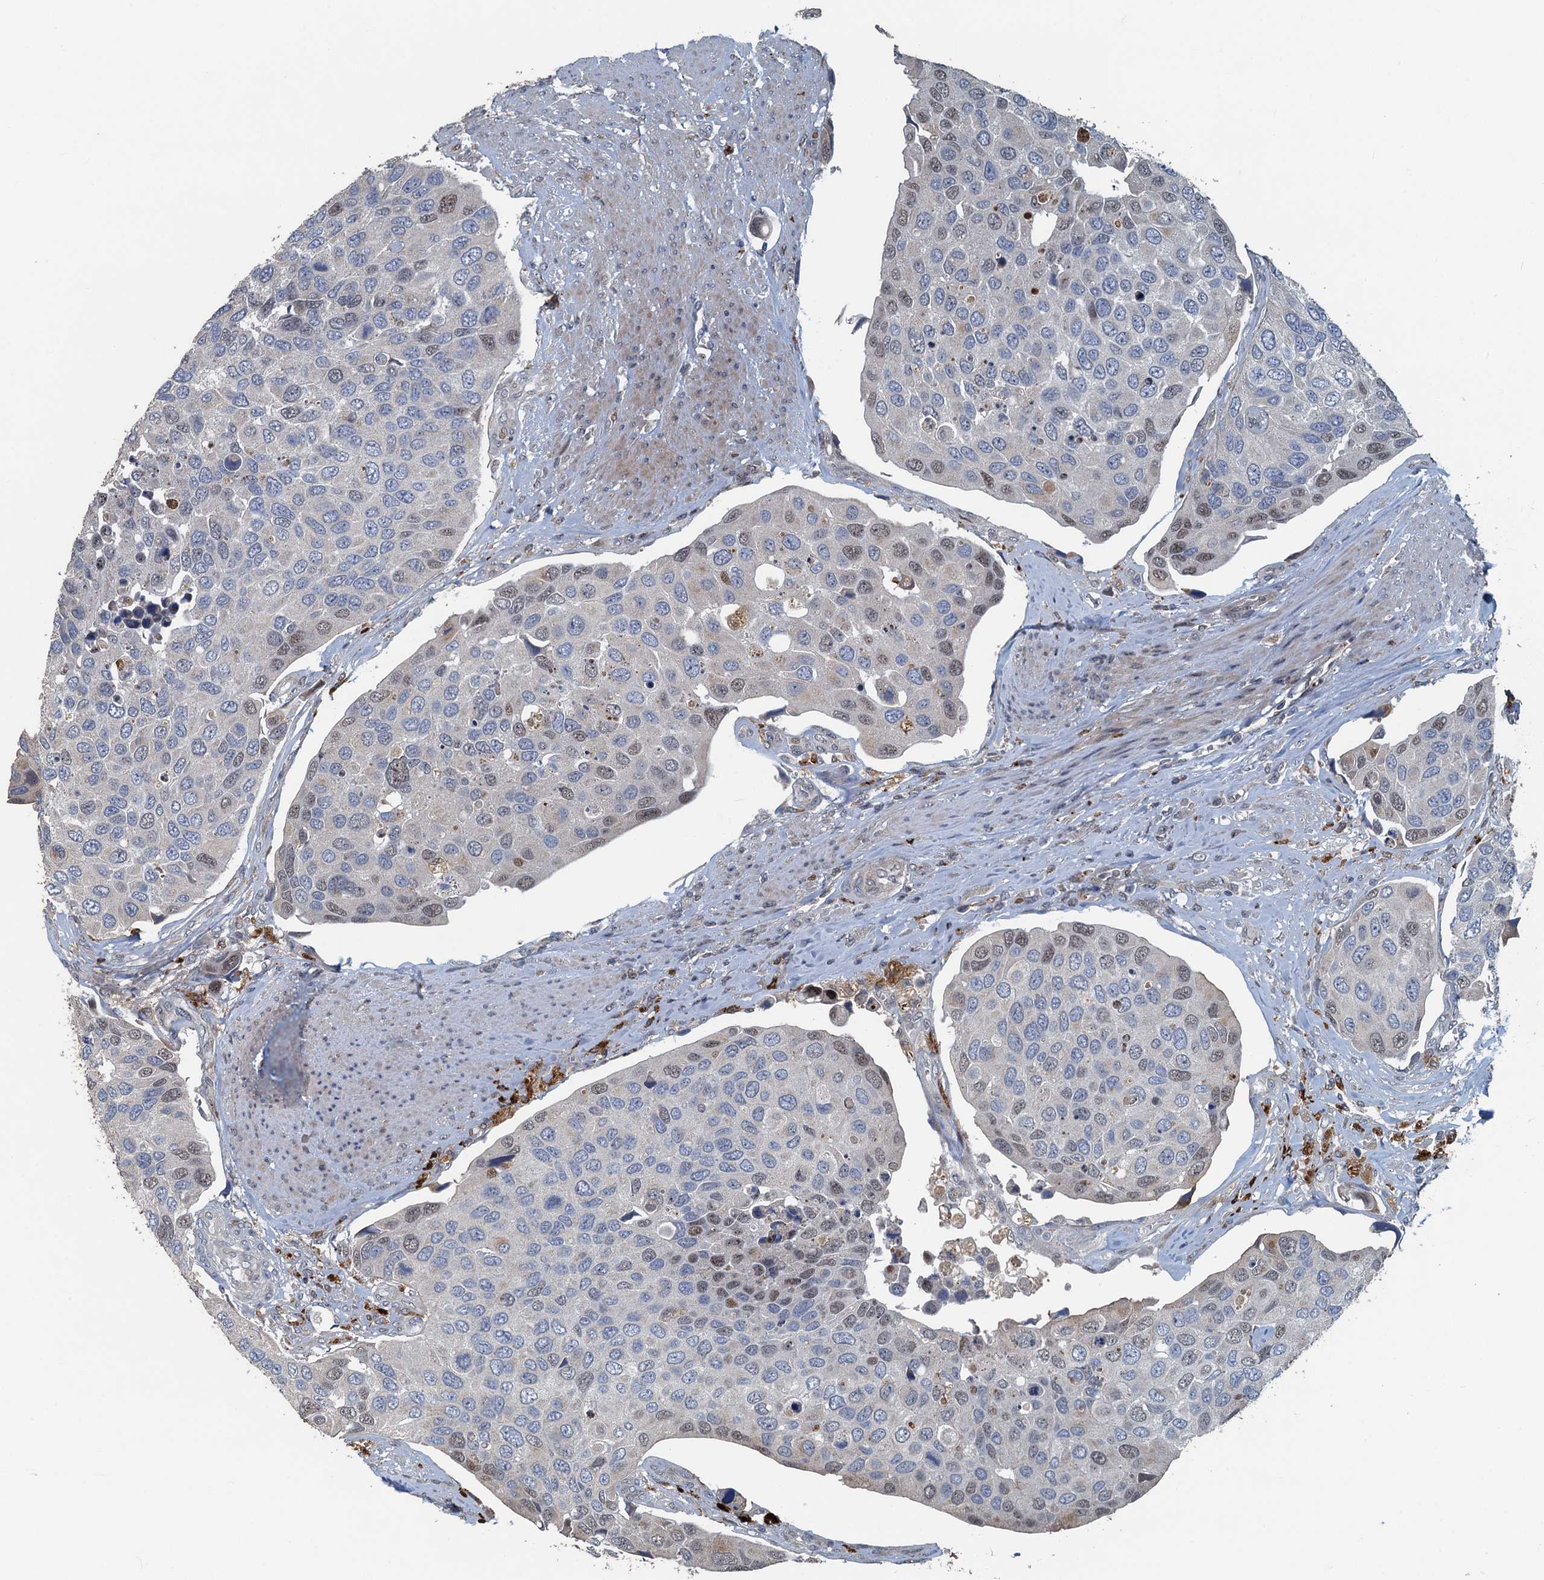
{"staining": {"intensity": "weak", "quantity": "<25%", "location": "nuclear"}, "tissue": "urothelial cancer", "cell_type": "Tumor cells", "image_type": "cancer", "snomed": [{"axis": "morphology", "description": "Urothelial carcinoma, High grade"}, {"axis": "topography", "description": "Urinary bladder"}], "caption": "A histopathology image of urothelial carcinoma (high-grade) stained for a protein displays no brown staining in tumor cells.", "gene": "AGRN", "patient": {"sex": "male", "age": 74}}